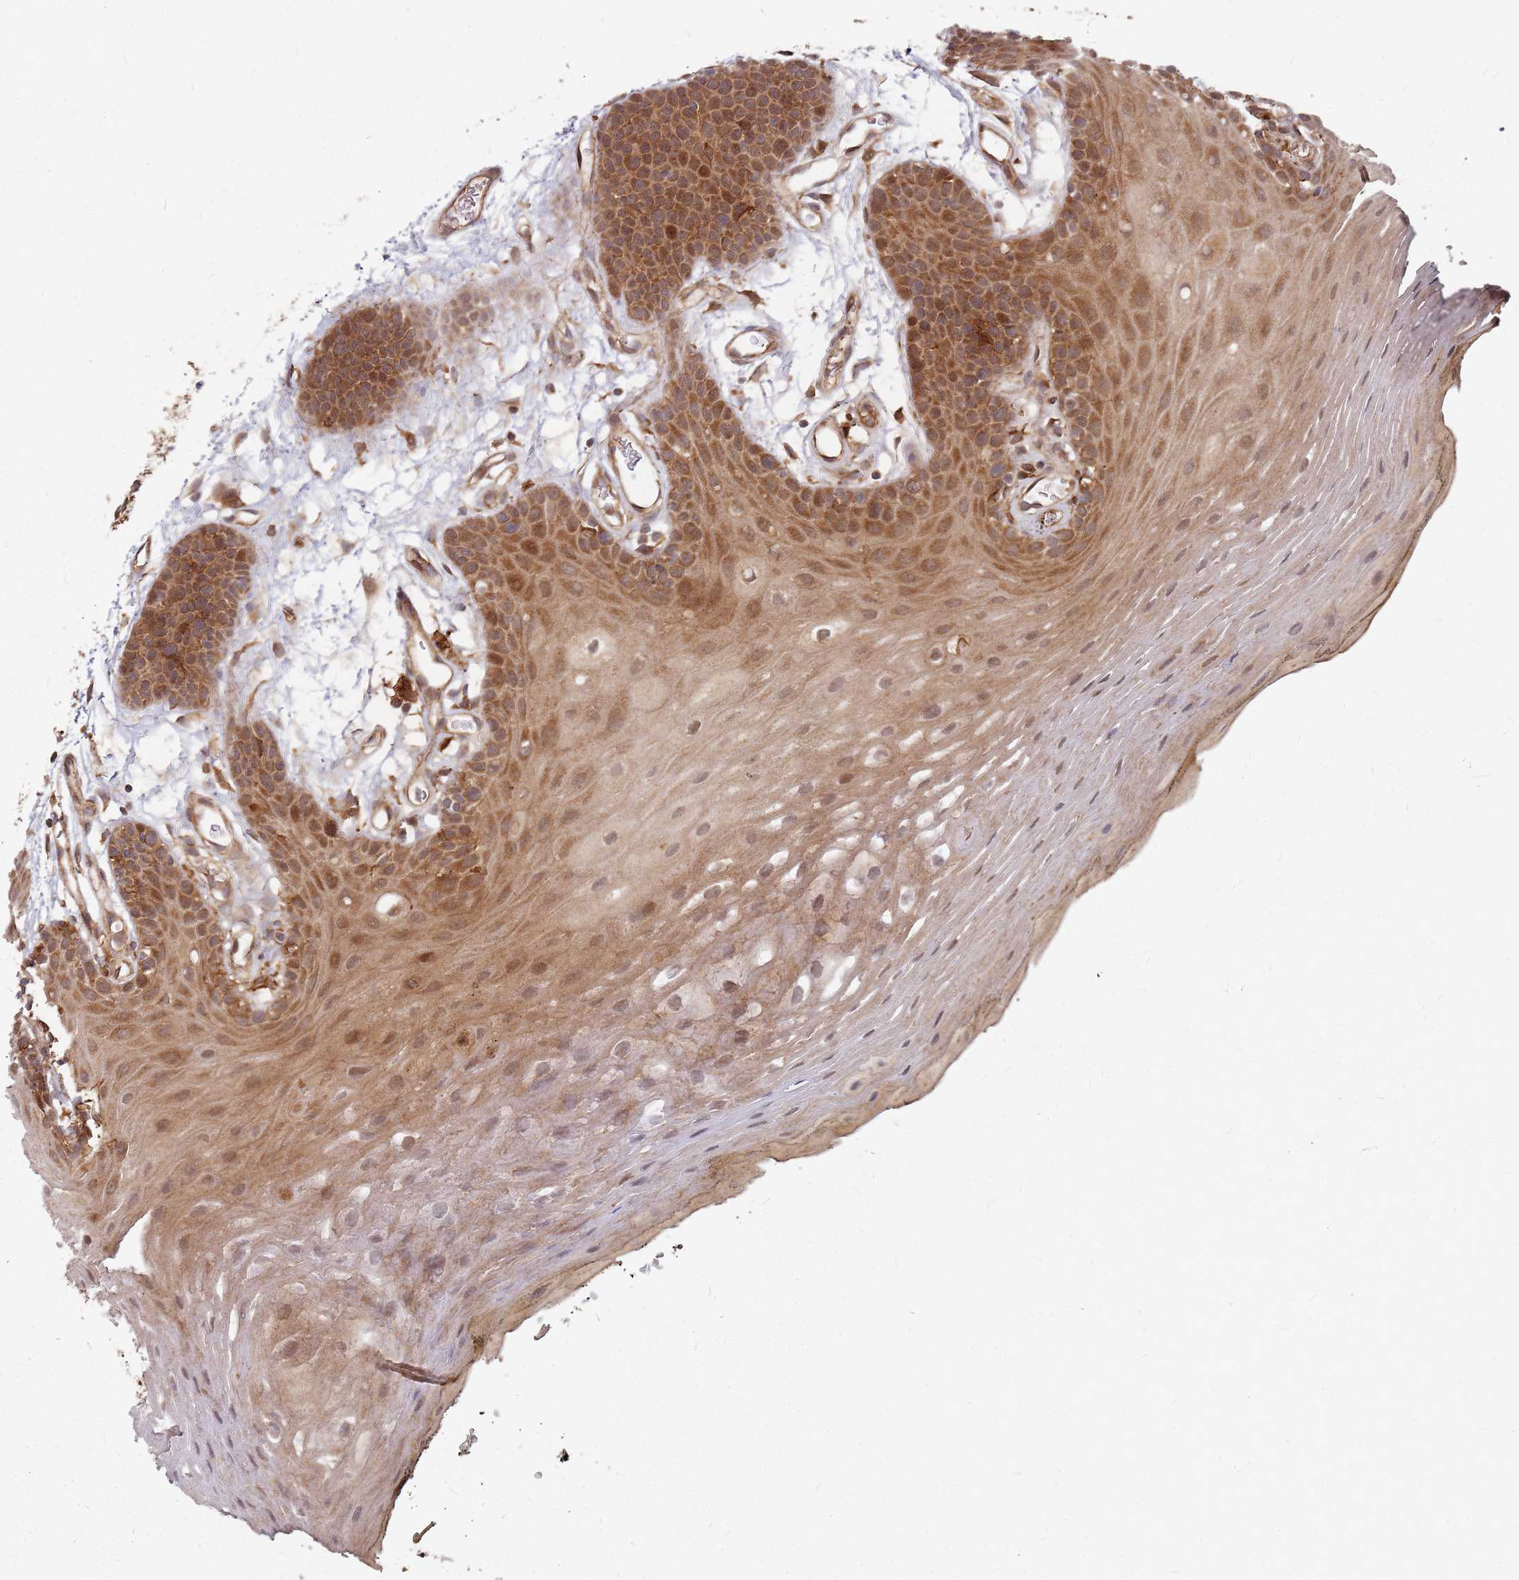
{"staining": {"intensity": "moderate", "quantity": ">75%", "location": "cytoplasmic/membranous,nuclear"}, "tissue": "oral mucosa", "cell_type": "Squamous epithelial cells", "image_type": "normal", "snomed": [{"axis": "morphology", "description": "Normal tissue, NOS"}, {"axis": "topography", "description": "Oral tissue"}, {"axis": "topography", "description": "Tounge, NOS"}], "caption": "A high-resolution image shows IHC staining of unremarkable oral mucosa, which shows moderate cytoplasmic/membranous,nuclear staining in approximately >75% of squamous epithelial cells. (DAB (3,3'-diaminobenzidine) = brown stain, brightfield microscopy at high magnification).", "gene": "TRABD", "patient": {"sex": "female", "age": 81}}